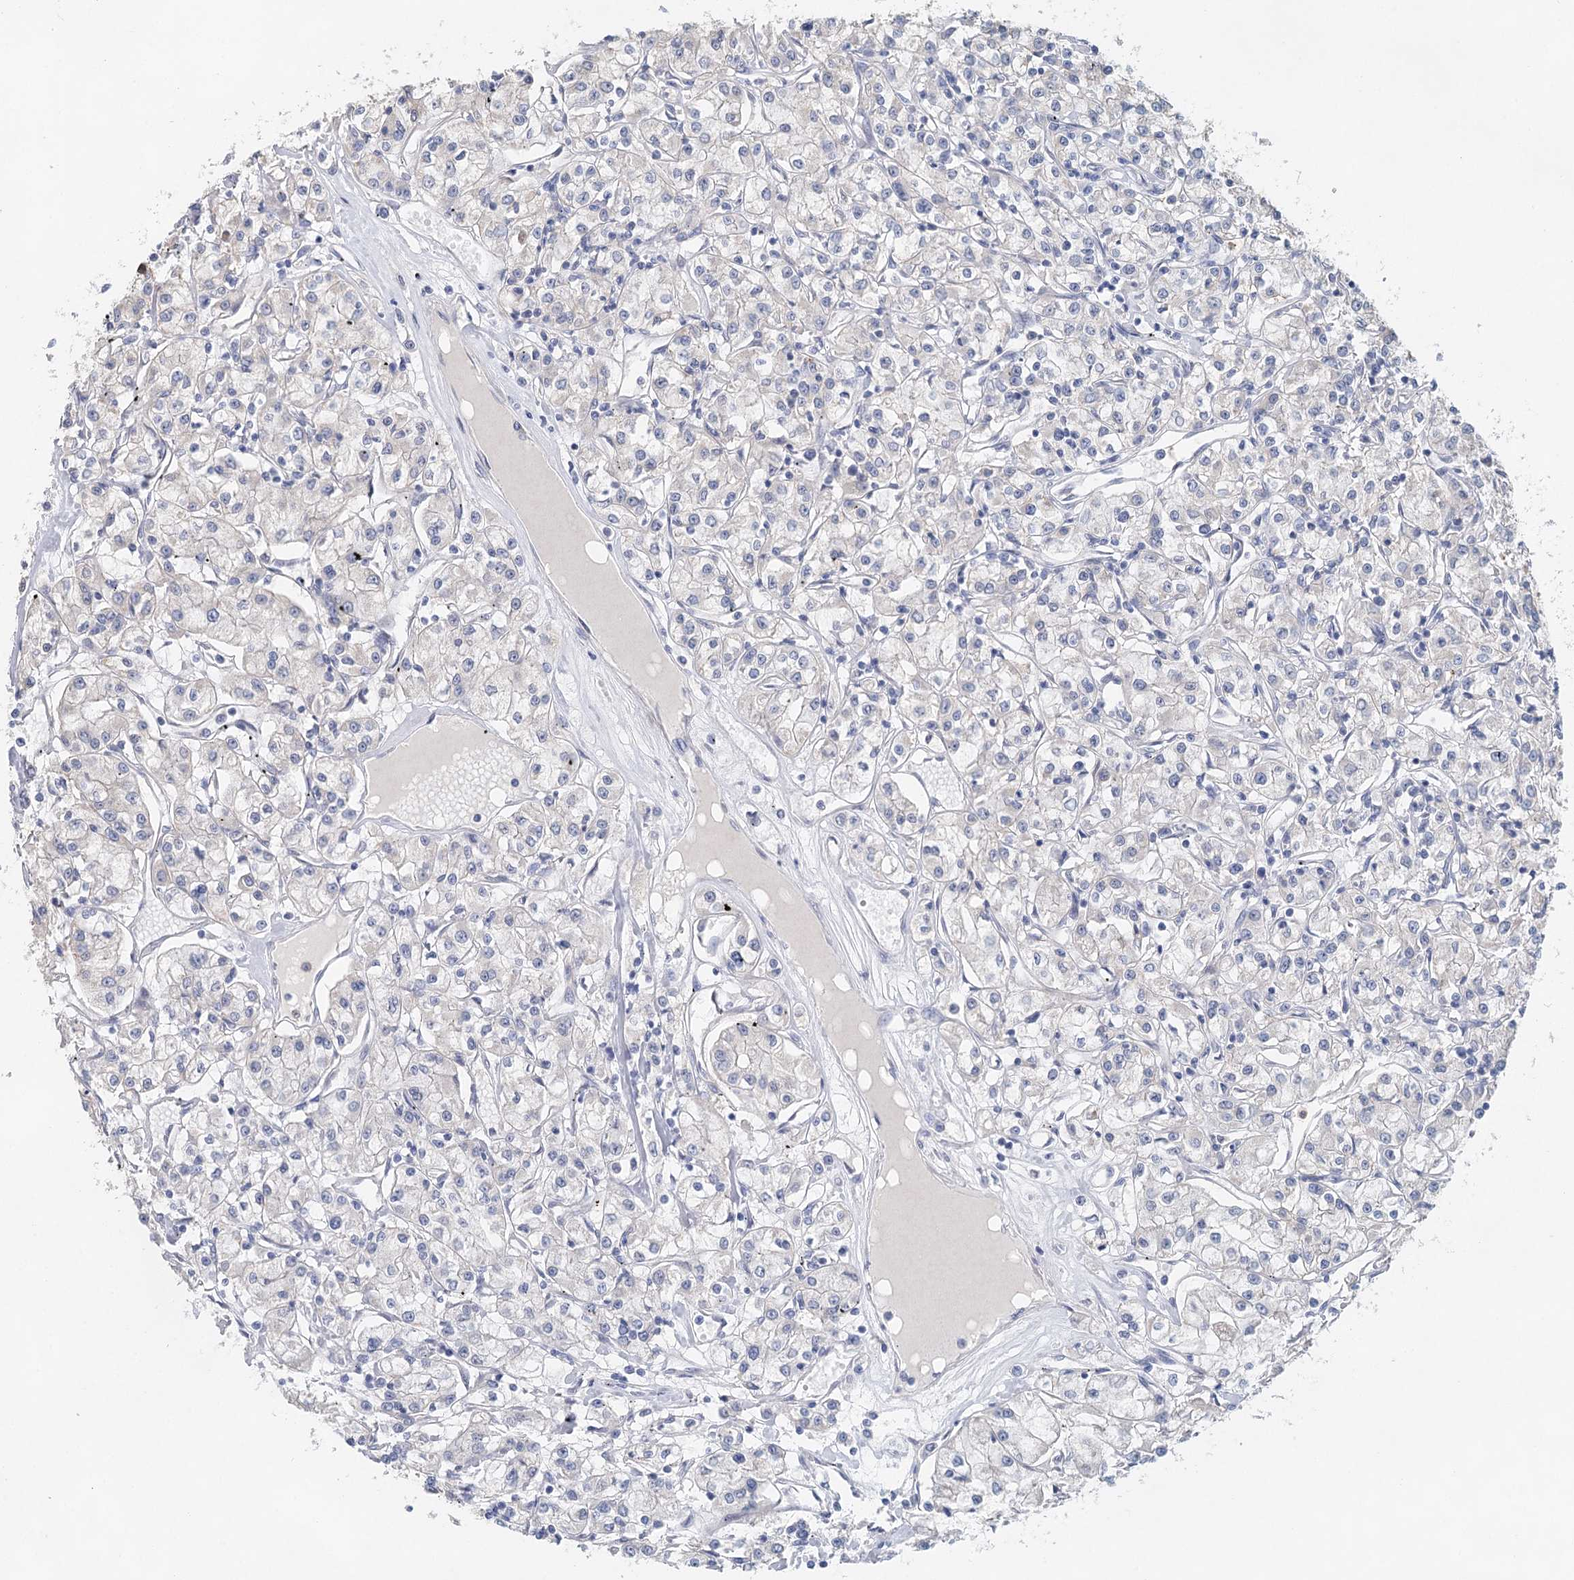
{"staining": {"intensity": "negative", "quantity": "none", "location": "none"}, "tissue": "renal cancer", "cell_type": "Tumor cells", "image_type": "cancer", "snomed": [{"axis": "morphology", "description": "Adenocarcinoma, NOS"}, {"axis": "topography", "description": "Kidney"}], "caption": "Human renal cancer stained for a protein using IHC reveals no staining in tumor cells.", "gene": "MYL6B", "patient": {"sex": "female", "age": 59}}